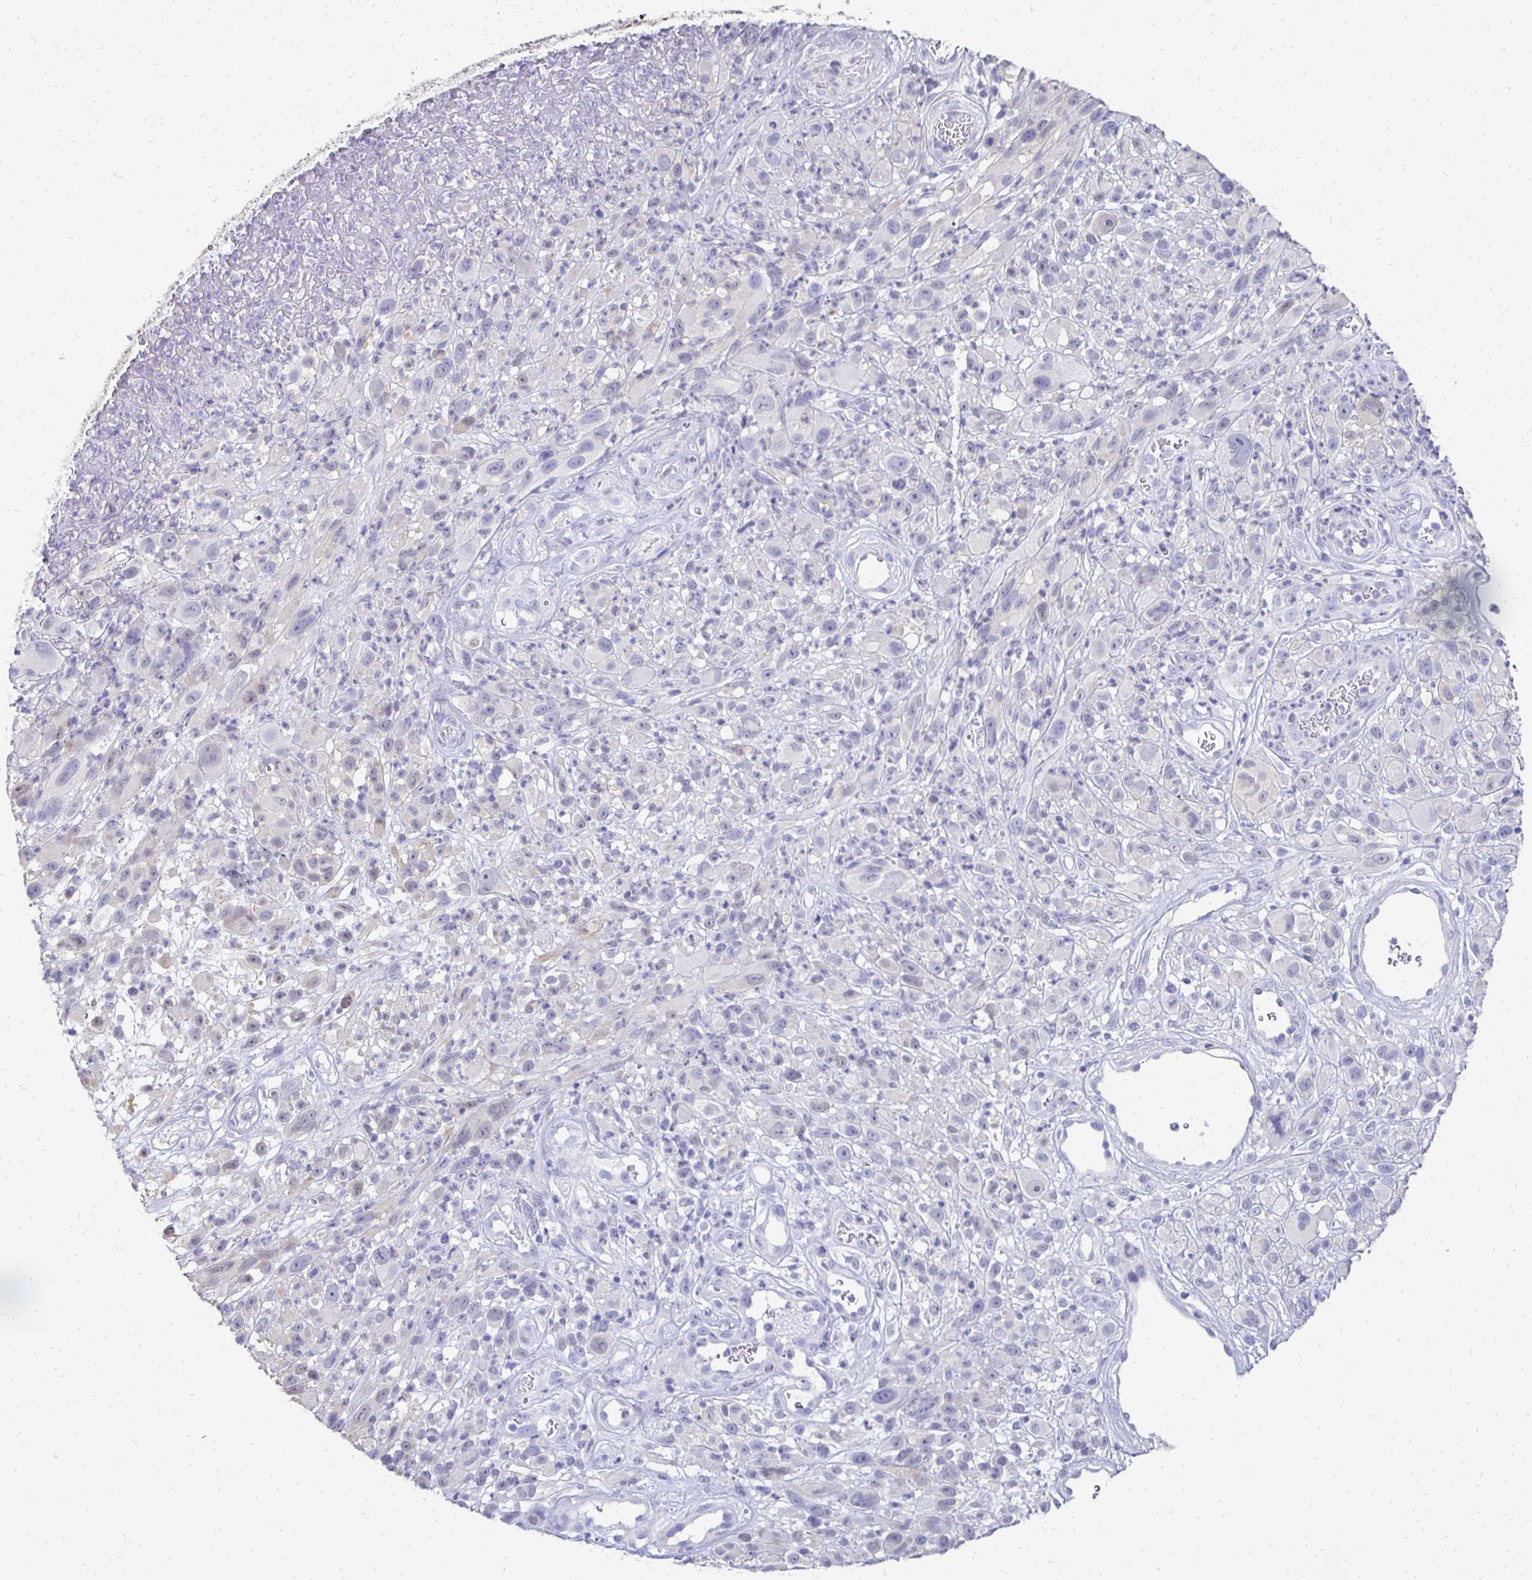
{"staining": {"intensity": "negative", "quantity": "none", "location": "none"}, "tissue": "melanoma", "cell_type": "Tumor cells", "image_type": "cancer", "snomed": [{"axis": "morphology", "description": "Malignant melanoma, NOS"}, {"axis": "topography", "description": "Skin"}], "caption": "Protein analysis of malignant melanoma displays no significant positivity in tumor cells.", "gene": "SYCP3", "patient": {"sex": "male", "age": 68}}